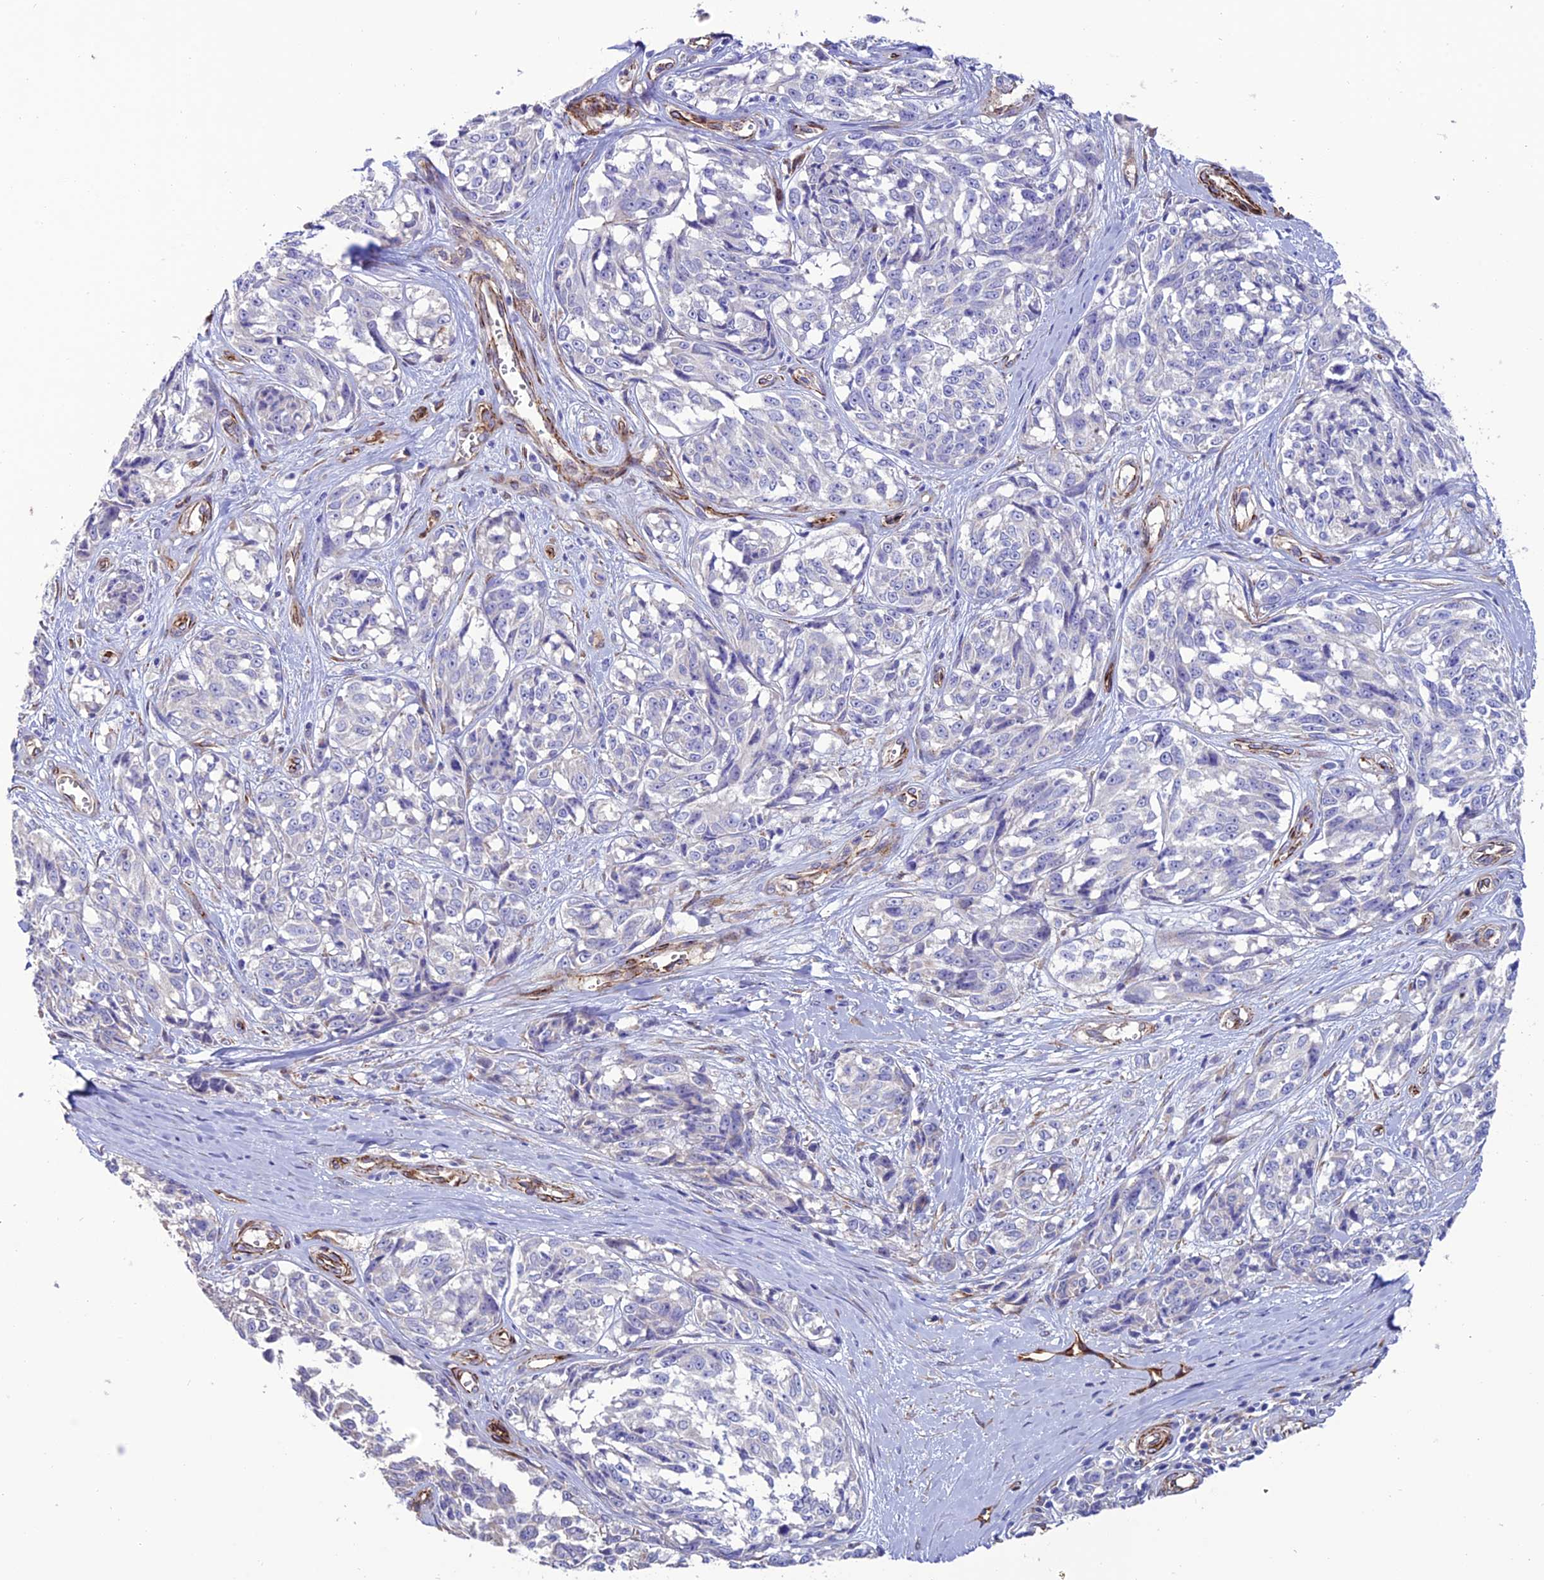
{"staining": {"intensity": "negative", "quantity": "none", "location": "none"}, "tissue": "melanoma", "cell_type": "Tumor cells", "image_type": "cancer", "snomed": [{"axis": "morphology", "description": "Malignant melanoma, NOS"}, {"axis": "topography", "description": "Skin"}], "caption": "Melanoma was stained to show a protein in brown. There is no significant expression in tumor cells.", "gene": "REX1BD", "patient": {"sex": "female", "age": 64}}